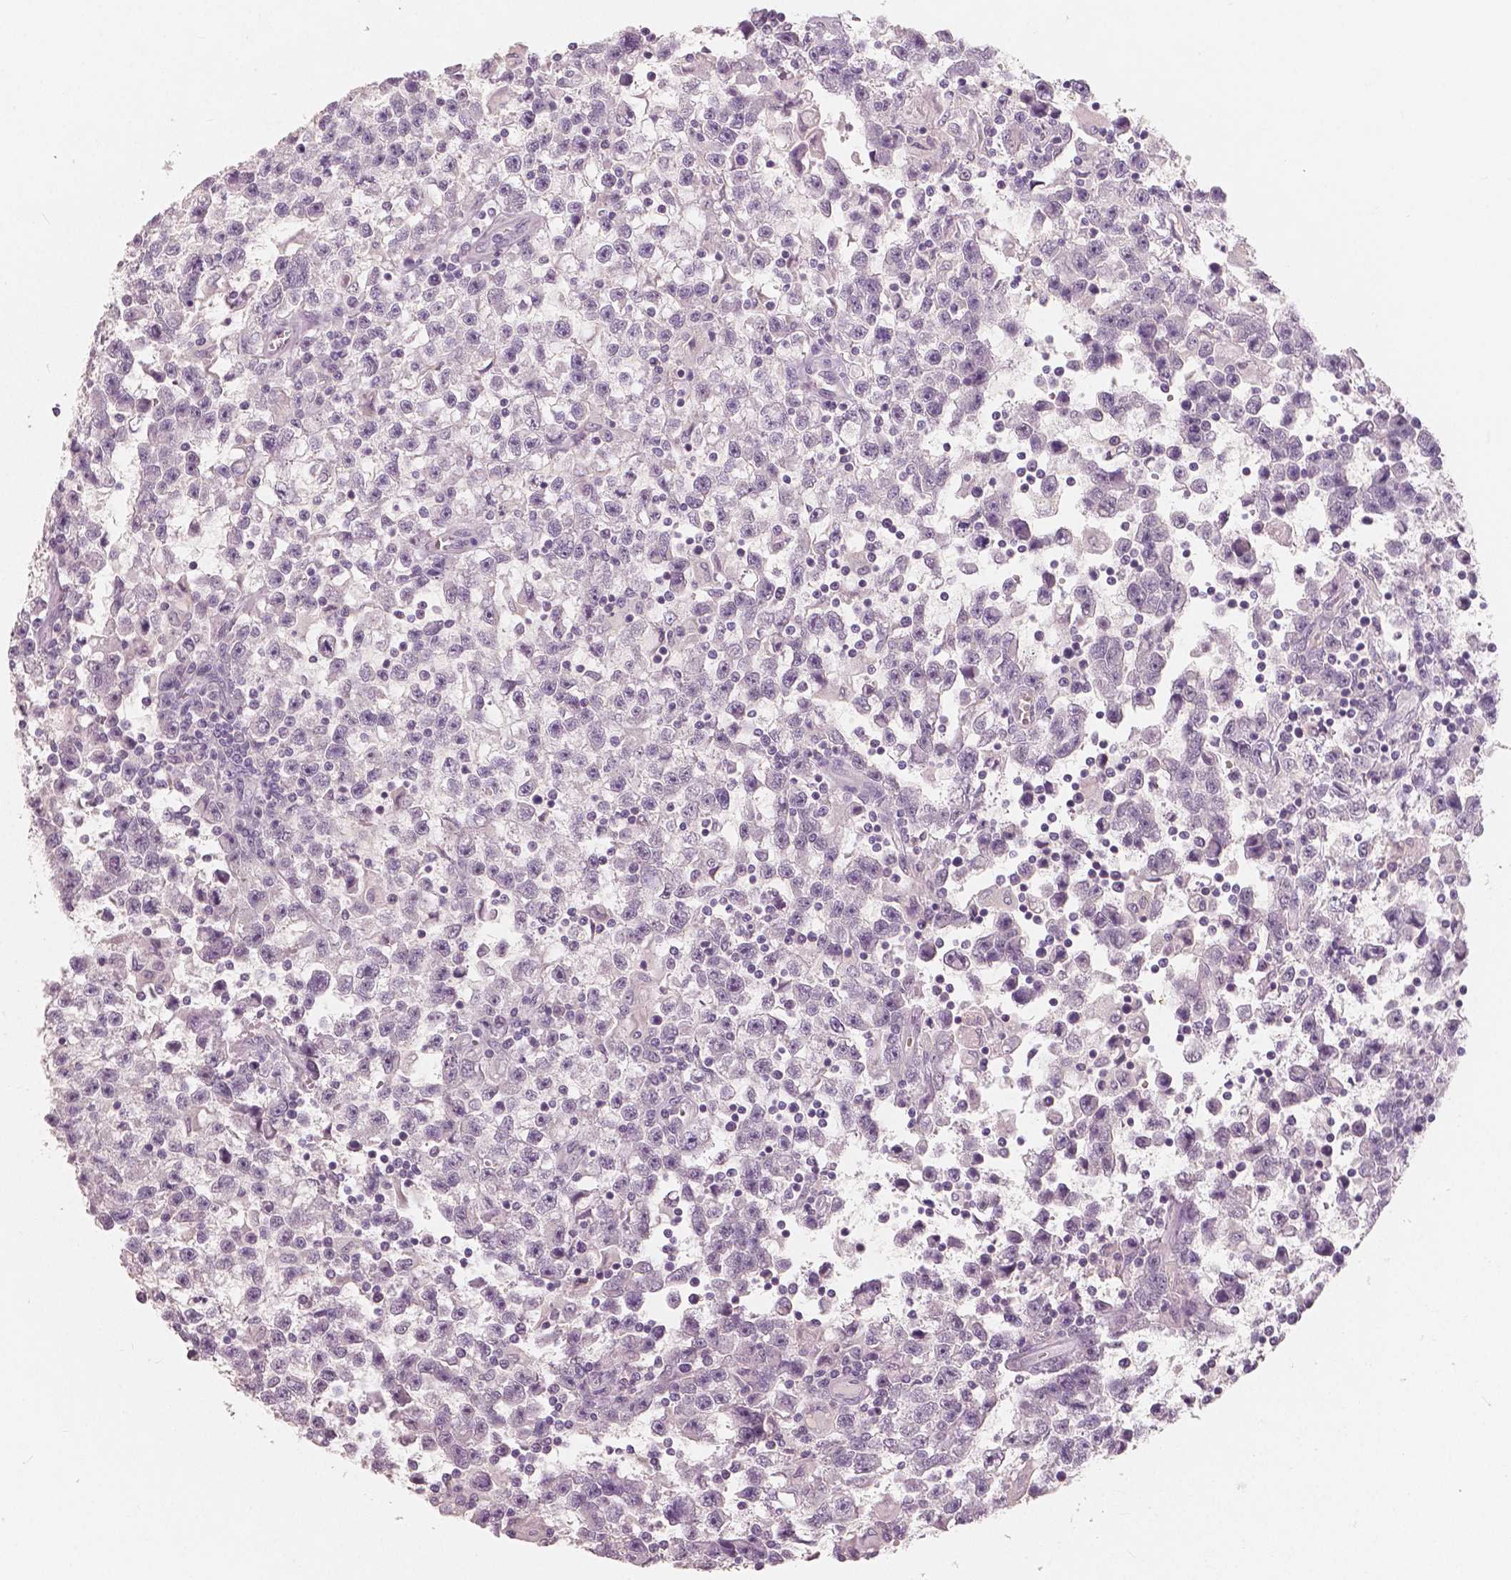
{"staining": {"intensity": "negative", "quantity": "none", "location": "none"}, "tissue": "testis cancer", "cell_type": "Tumor cells", "image_type": "cancer", "snomed": [{"axis": "morphology", "description": "Seminoma, NOS"}, {"axis": "topography", "description": "Testis"}], "caption": "This is an immunohistochemistry (IHC) micrograph of human seminoma (testis). There is no expression in tumor cells.", "gene": "RNASE7", "patient": {"sex": "male", "age": 31}}